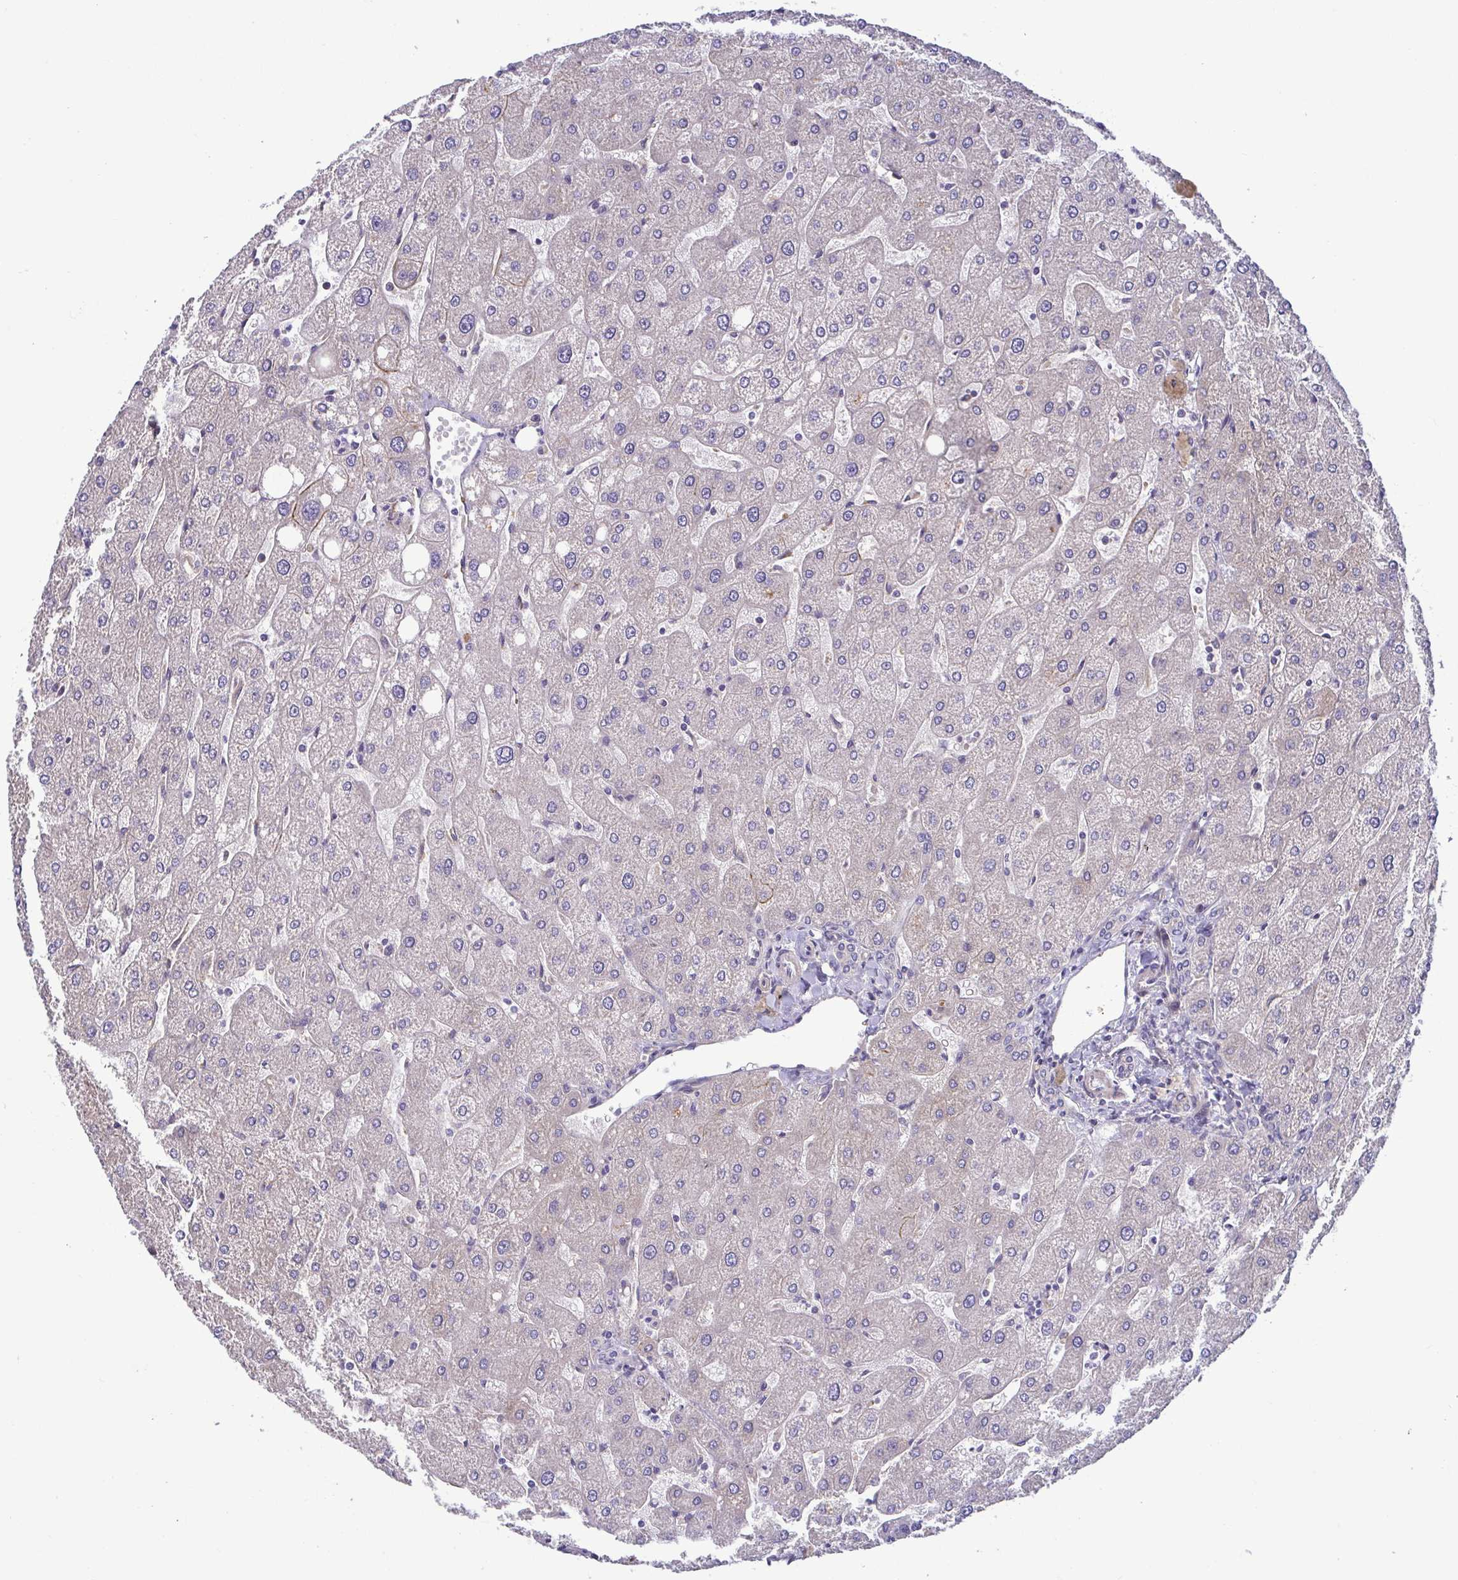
{"staining": {"intensity": "negative", "quantity": "none", "location": "none"}, "tissue": "liver", "cell_type": "Cholangiocytes", "image_type": "normal", "snomed": [{"axis": "morphology", "description": "Normal tissue, NOS"}, {"axis": "topography", "description": "Liver"}], "caption": "DAB immunohistochemical staining of benign human liver demonstrates no significant staining in cholangiocytes. (DAB immunohistochemistry with hematoxylin counter stain).", "gene": "LMF2", "patient": {"sex": "male", "age": 67}}